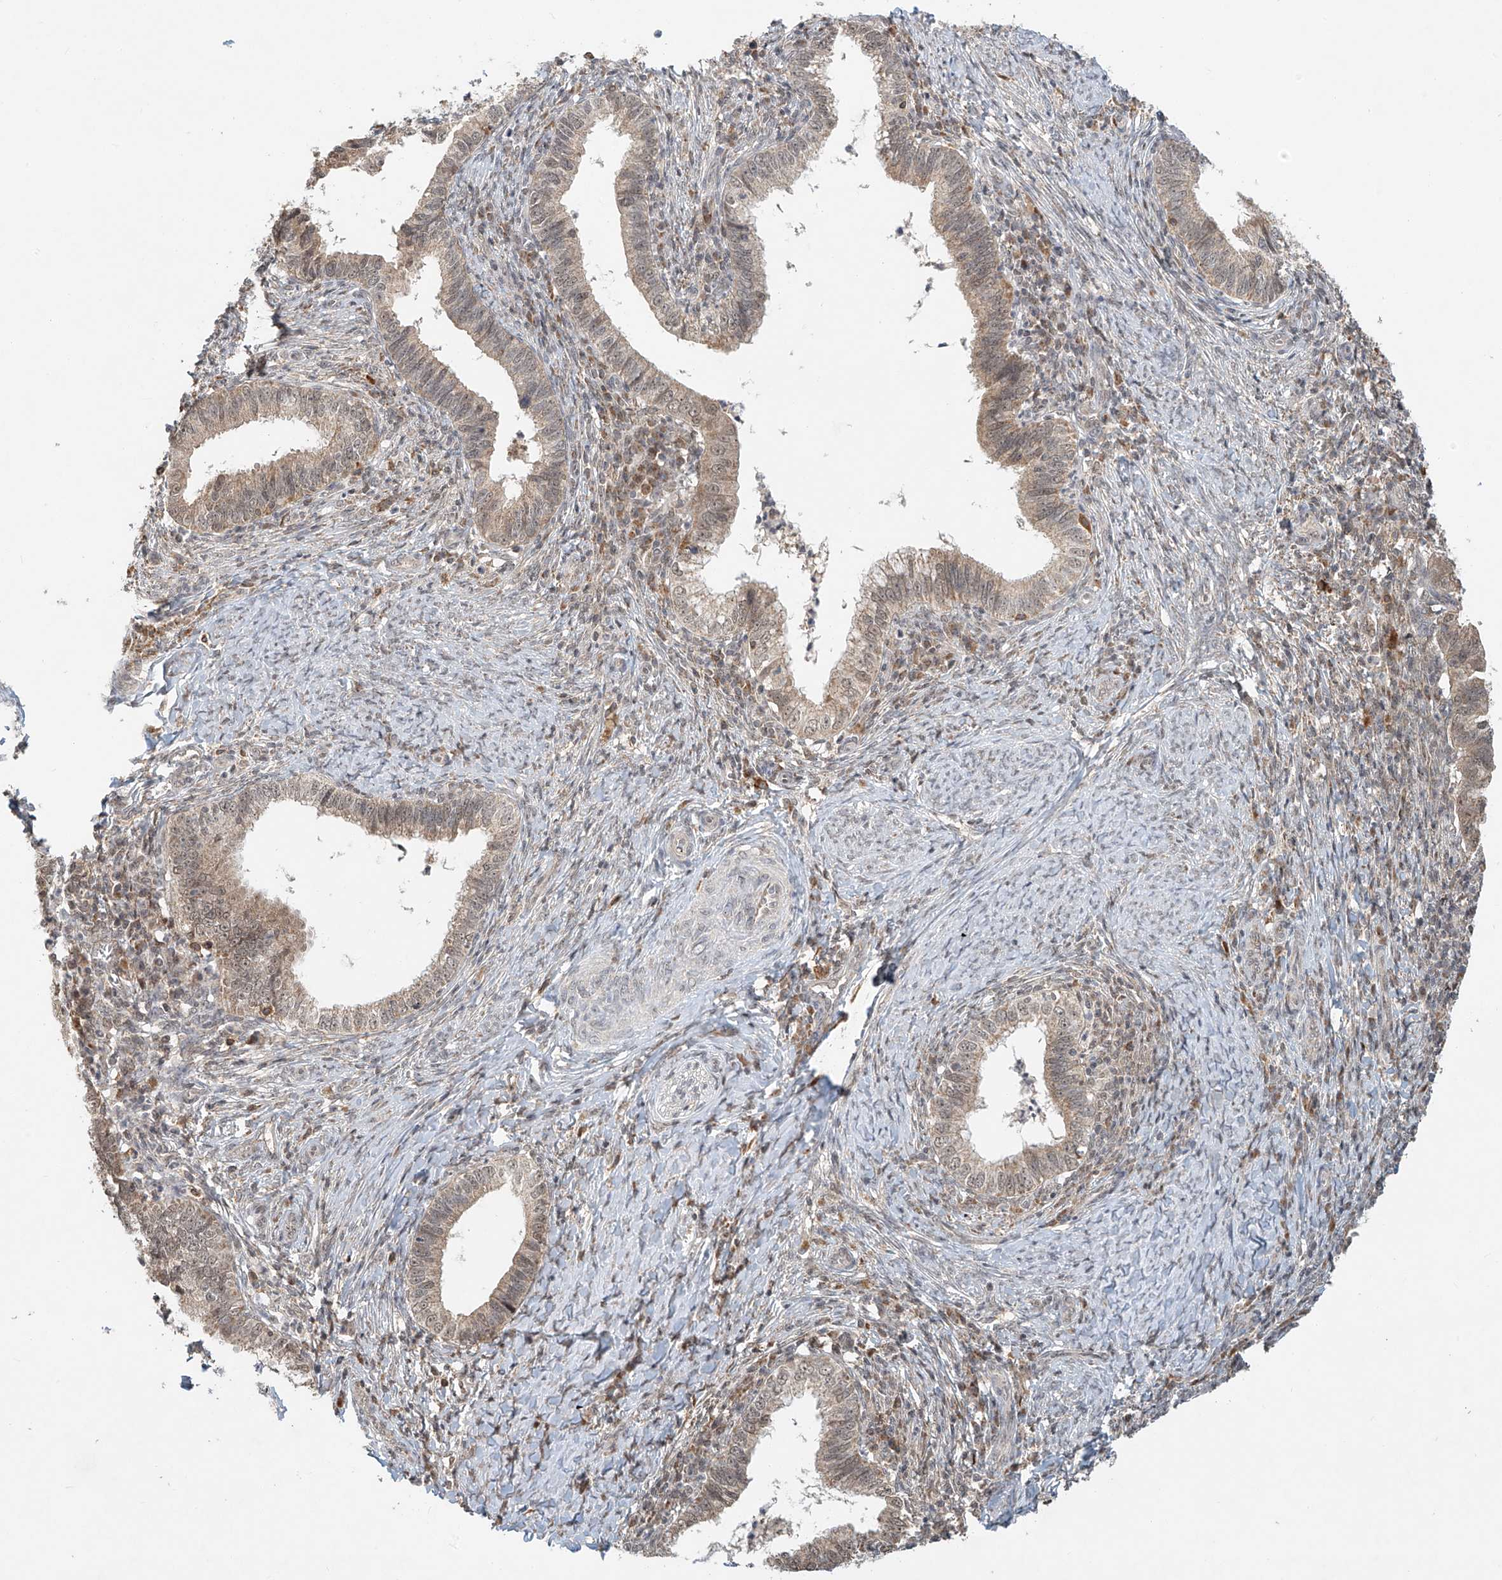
{"staining": {"intensity": "weak", "quantity": "25%-75%", "location": "cytoplasmic/membranous"}, "tissue": "cervical cancer", "cell_type": "Tumor cells", "image_type": "cancer", "snomed": [{"axis": "morphology", "description": "Adenocarcinoma, NOS"}, {"axis": "topography", "description": "Cervix"}], "caption": "Protein analysis of adenocarcinoma (cervical) tissue displays weak cytoplasmic/membranous staining in approximately 25%-75% of tumor cells. (DAB (3,3'-diaminobenzidine) IHC with brightfield microscopy, high magnification).", "gene": "SYTL3", "patient": {"sex": "female", "age": 36}}